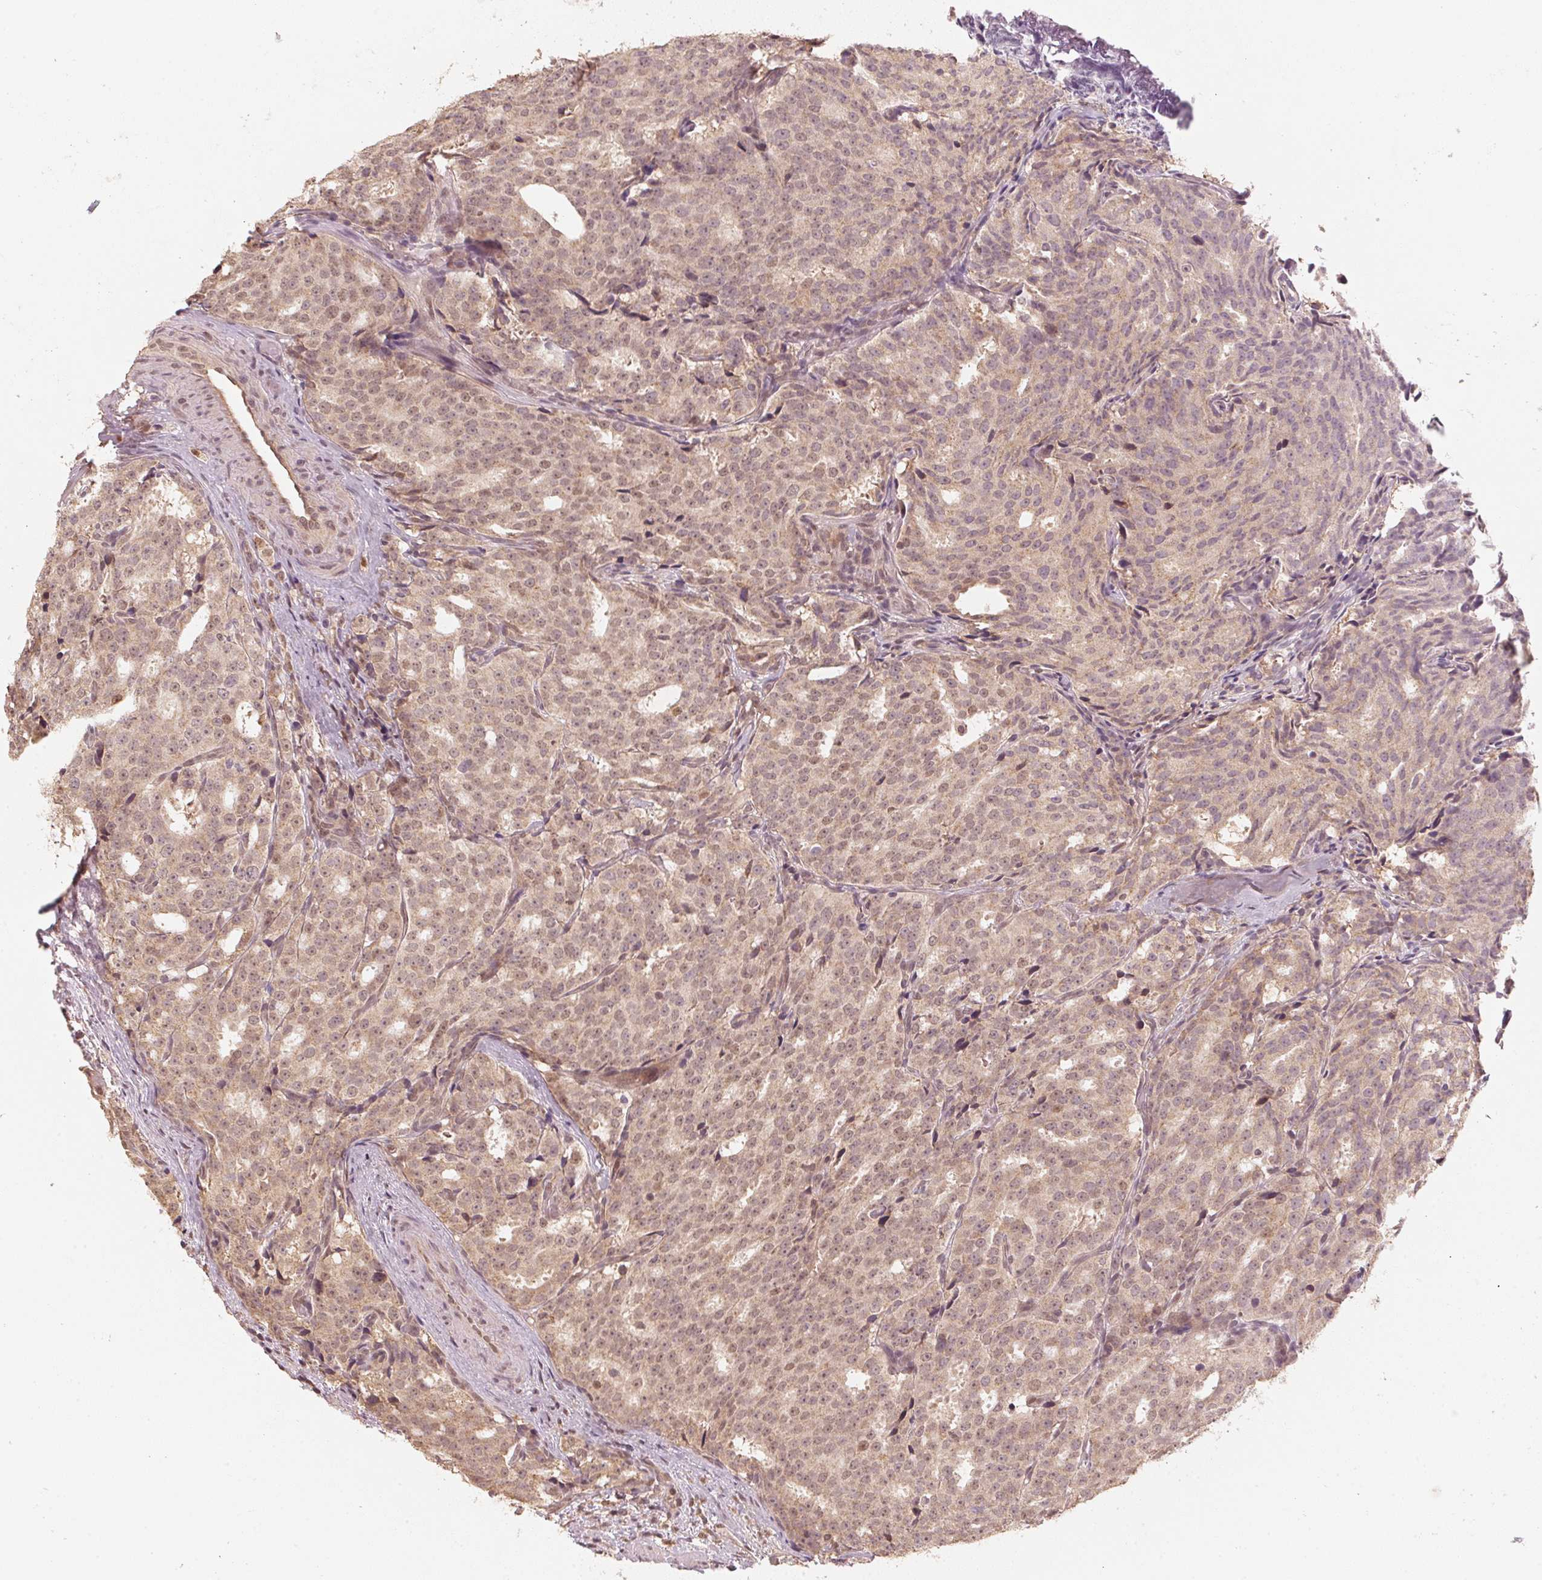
{"staining": {"intensity": "weak", "quantity": "25%-75%", "location": "cytoplasmic/membranous,nuclear"}, "tissue": "prostate cancer", "cell_type": "Tumor cells", "image_type": "cancer", "snomed": [{"axis": "morphology", "description": "Adenocarcinoma, High grade"}, {"axis": "topography", "description": "Prostate"}], "caption": "This is an image of immunohistochemistry staining of prostate cancer (high-grade adenocarcinoma), which shows weak staining in the cytoplasmic/membranous and nuclear of tumor cells.", "gene": "C2orf73", "patient": {"sex": "male", "age": 53}}